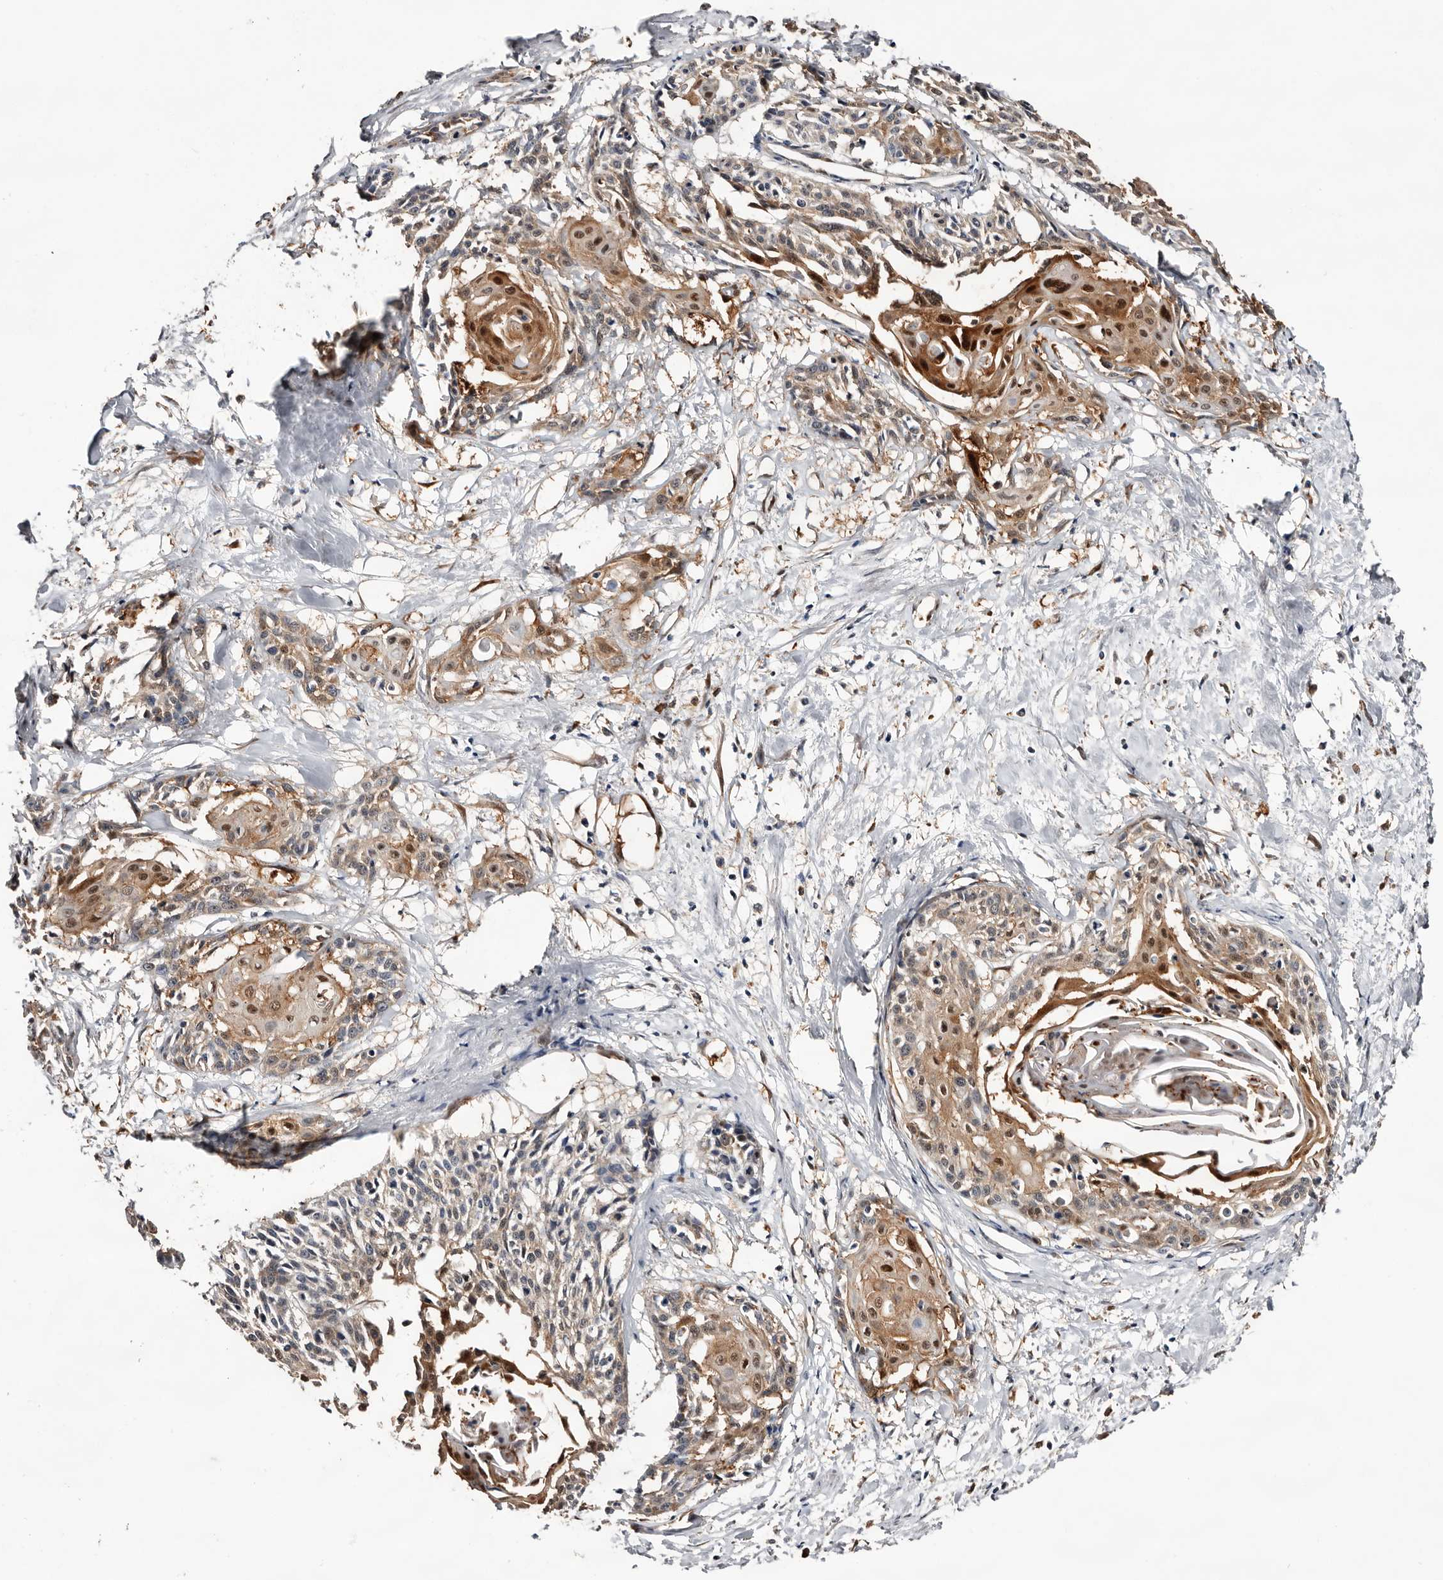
{"staining": {"intensity": "moderate", "quantity": ">75%", "location": "cytoplasmic/membranous,nuclear"}, "tissue": "cervical cancer", "cell_type": "Tumor cells", "image_type": "cancer", "snomed": [{"axis": "morphology", "description": "Squamous cell carcinoma, NOS"}, {"axis": "topography", "description": "Cervix"}], "caption": "Immunohistochemical staining of human cervical squamous cell carcinoma demonstrates medium levels of moderate cytoplasmic/membranous and nuclear expression in about >75% of tumor cells.", "gene": "TP53I3", "patient": {"sex": "female", "age": 57}}